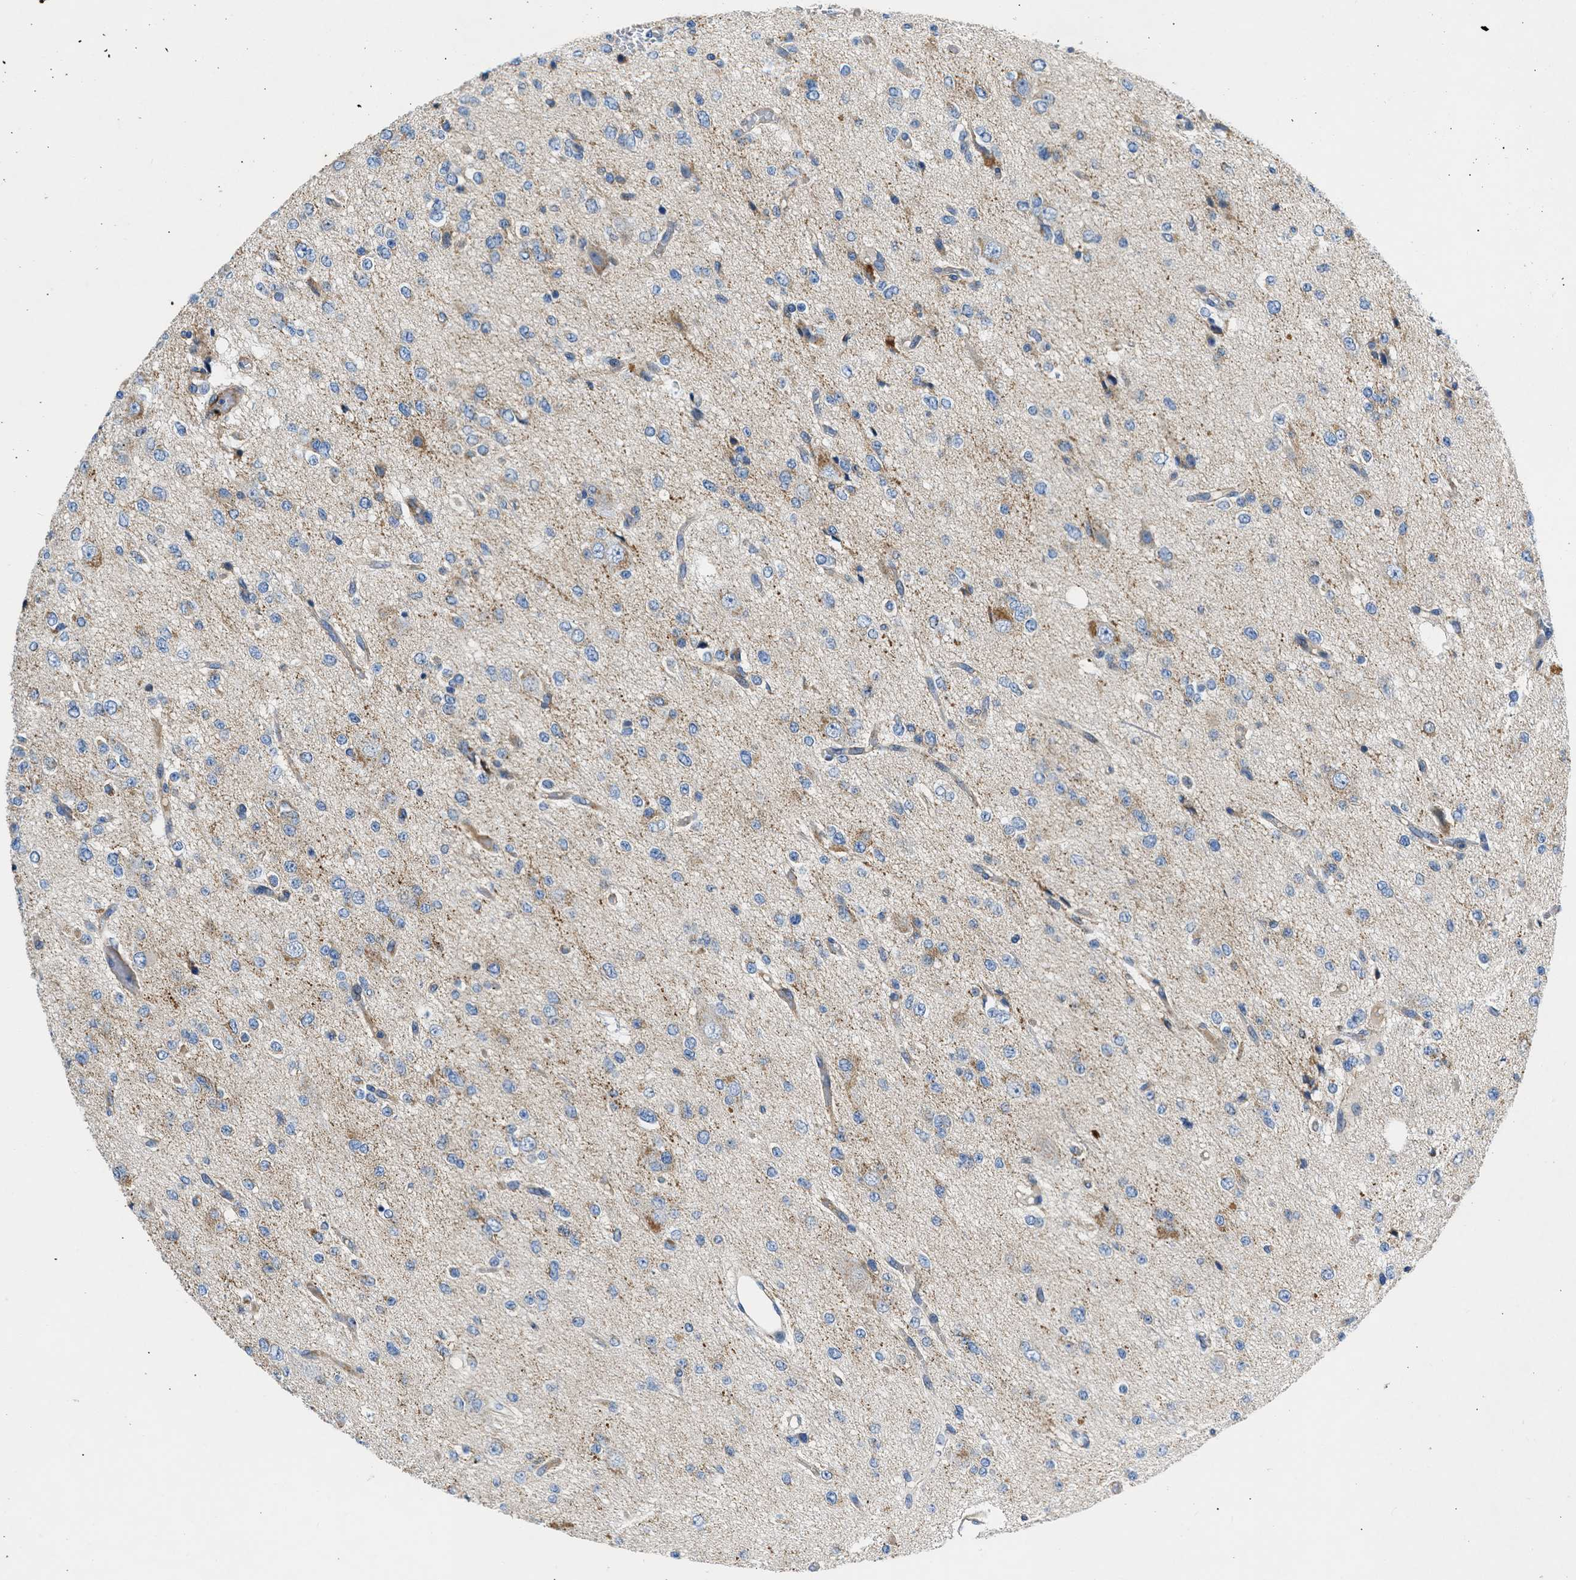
{"staining": {"intensity": "moderate", "quantity": "<25%", "location": "cytoplasmic/membranous"}, "tissue": "glioma", "cell_type": "Tumor cells", "image_type": "cancer", "snomed": [{"axis": "morphology", "description": "Glioma, malignant, Low grade"}, {"axis": "topography", "description": "Brain"}], "caption": "Glioma stained for a protein (brown) demonstrates moderate cytoplasmic/membranous positive staining in about <25% of tumor cells.", "gene": "ULK4", "patient": {"sex": "male", "age": 38}}